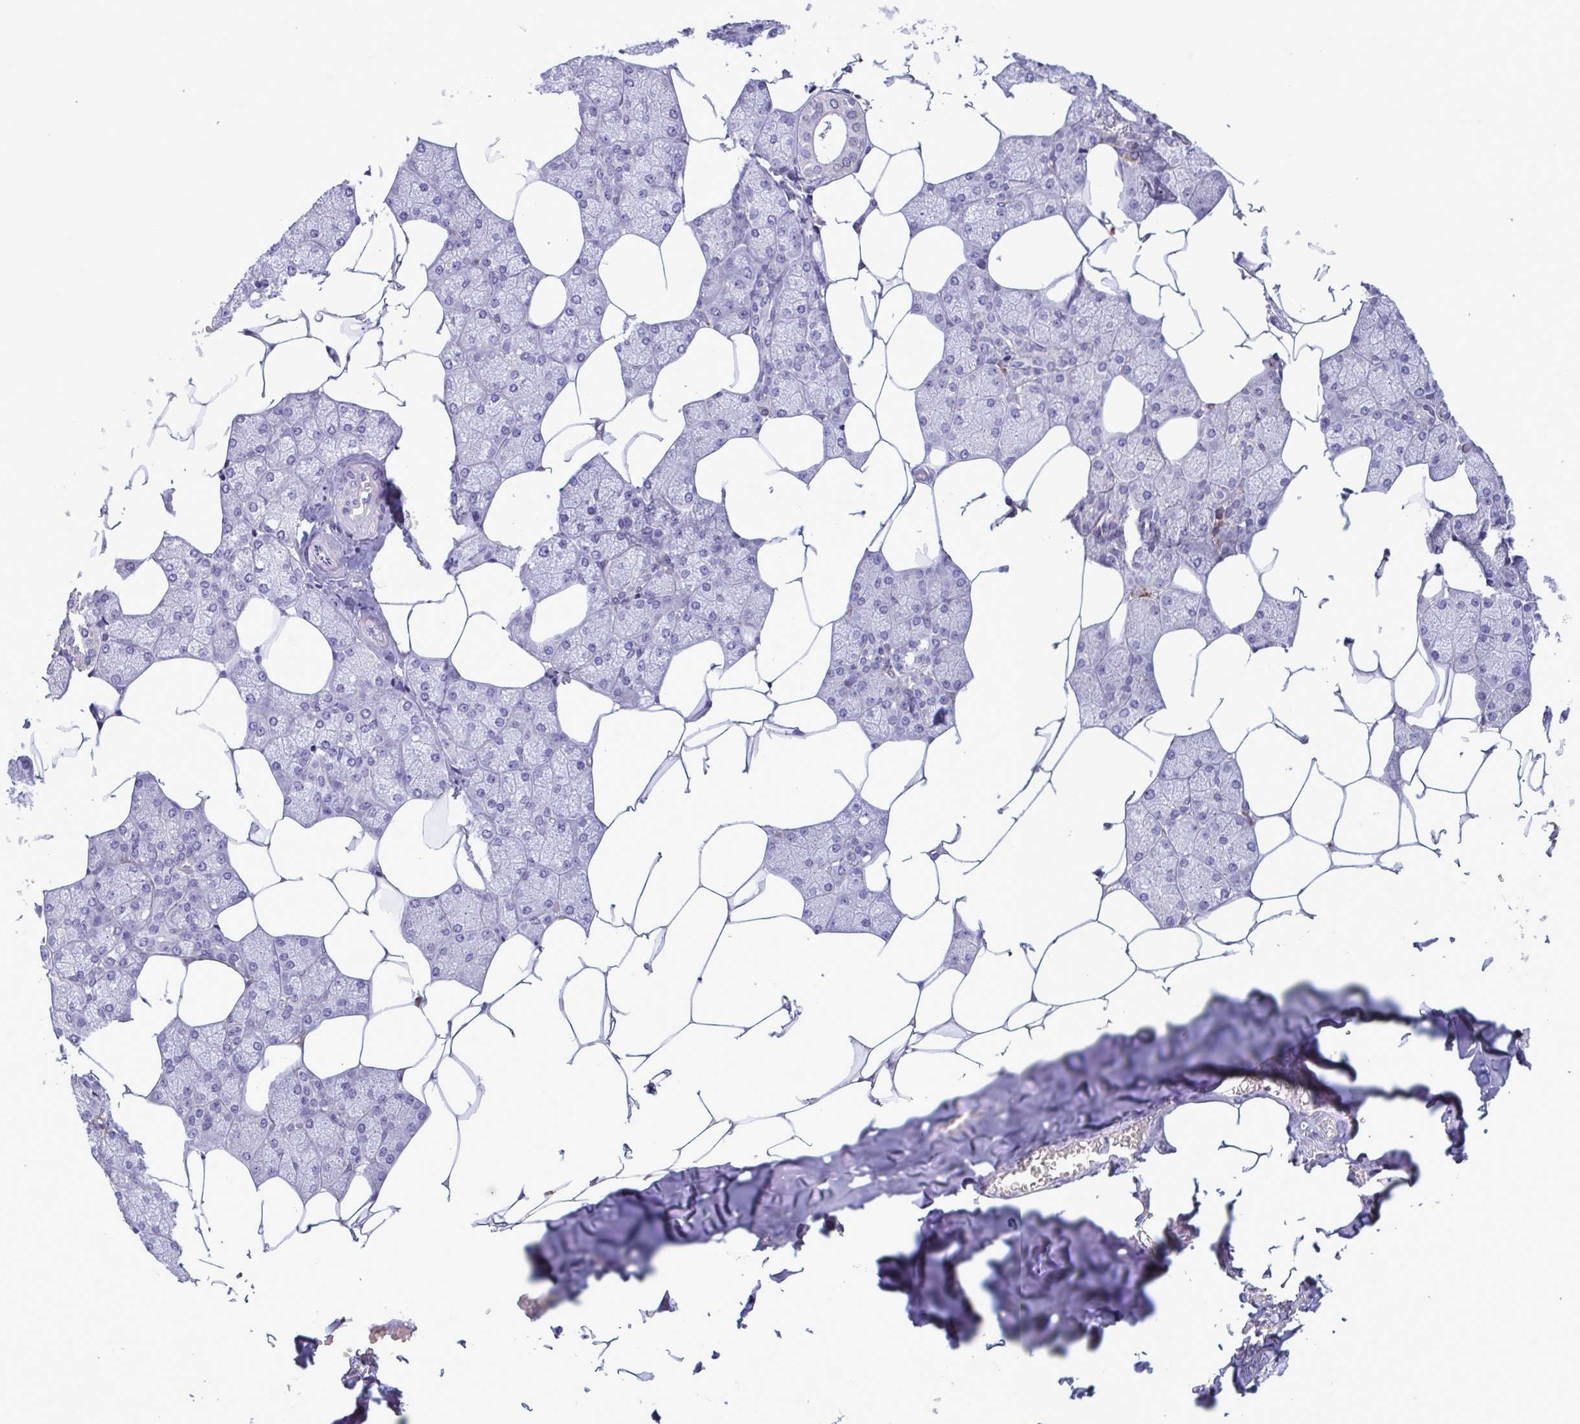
{"staining": {"intensity": "weak", "quantity": "<25%", "location": "cytoplasmic/membranous"}, "tissue": "salivary gland", "cell_type": "Glandular cells", "image_type": "normal", "snomed": [{"axis": "morphology", "description": "Normal tissue, NOS"}, {"axis": "topography", "description": "Salivary gland"}], "caption": "A high-resolution image shows immunohistochemistry staining of normal salivary gland, which shows no significant positivity in glandular cells. (DAB immunohistochemistry (IHC) visualized using brightfield microscopy, high magnification).", "gene": "F13B", "patient": {"sex": "female", "age": 43}}